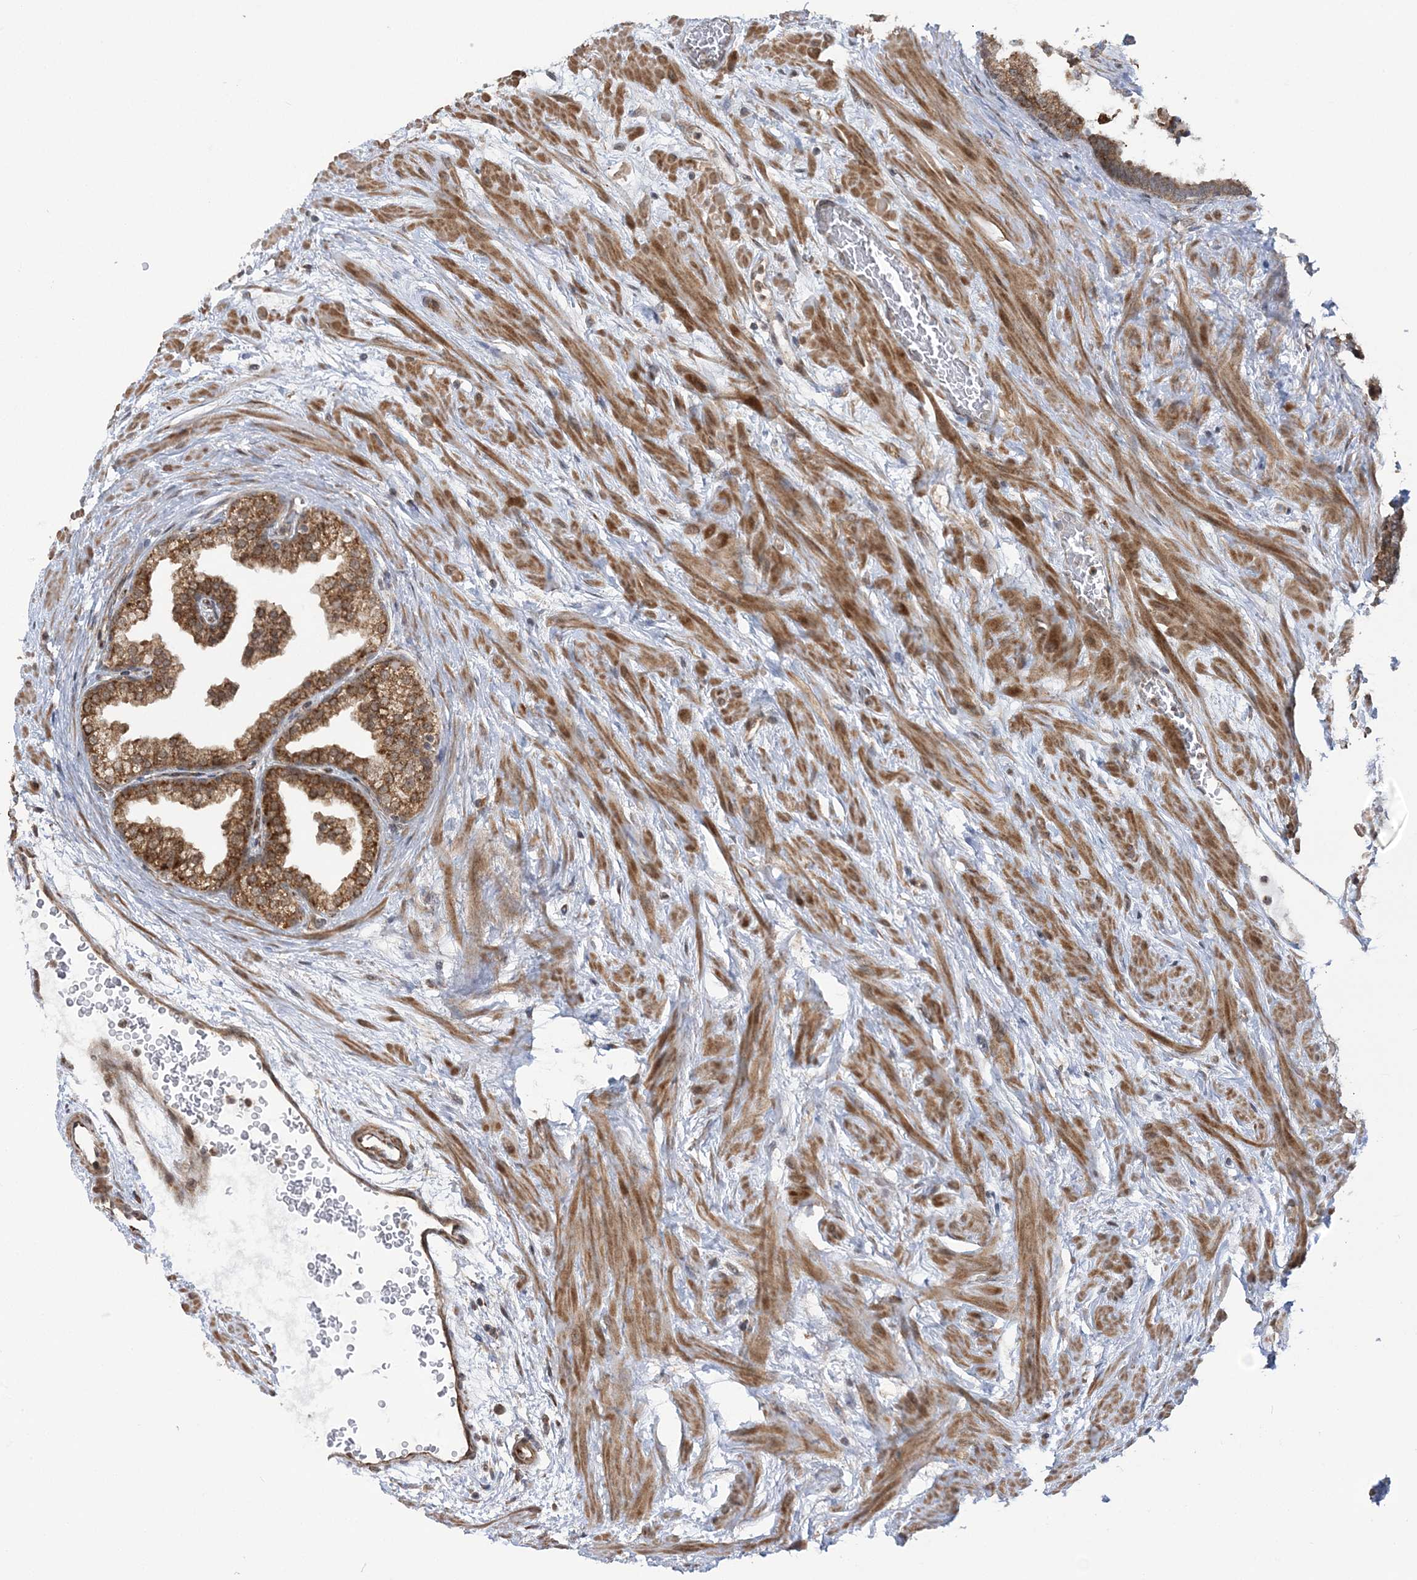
{"staining": {"intensity": "moderate", "quantity": ">75%", "location": "cytoplasmic/membranous"}, "tissue": "prostate", "cell_type": "Glandular cells", "image_type": "normal", "snomed": [{"axis": "morphology", "description": "Normal tissue, NOS"}, {"axis": "topography", "description": "Prostate"}], "caption": "An image showing moderate cytoplasmic/membranous staining in approximately >75% of glandular cells in unremarkable prostate, as visualized by brown immunohistochemical staining.", "gene": "MRPL47", "patient": {"sex": "male", "age": 48}}